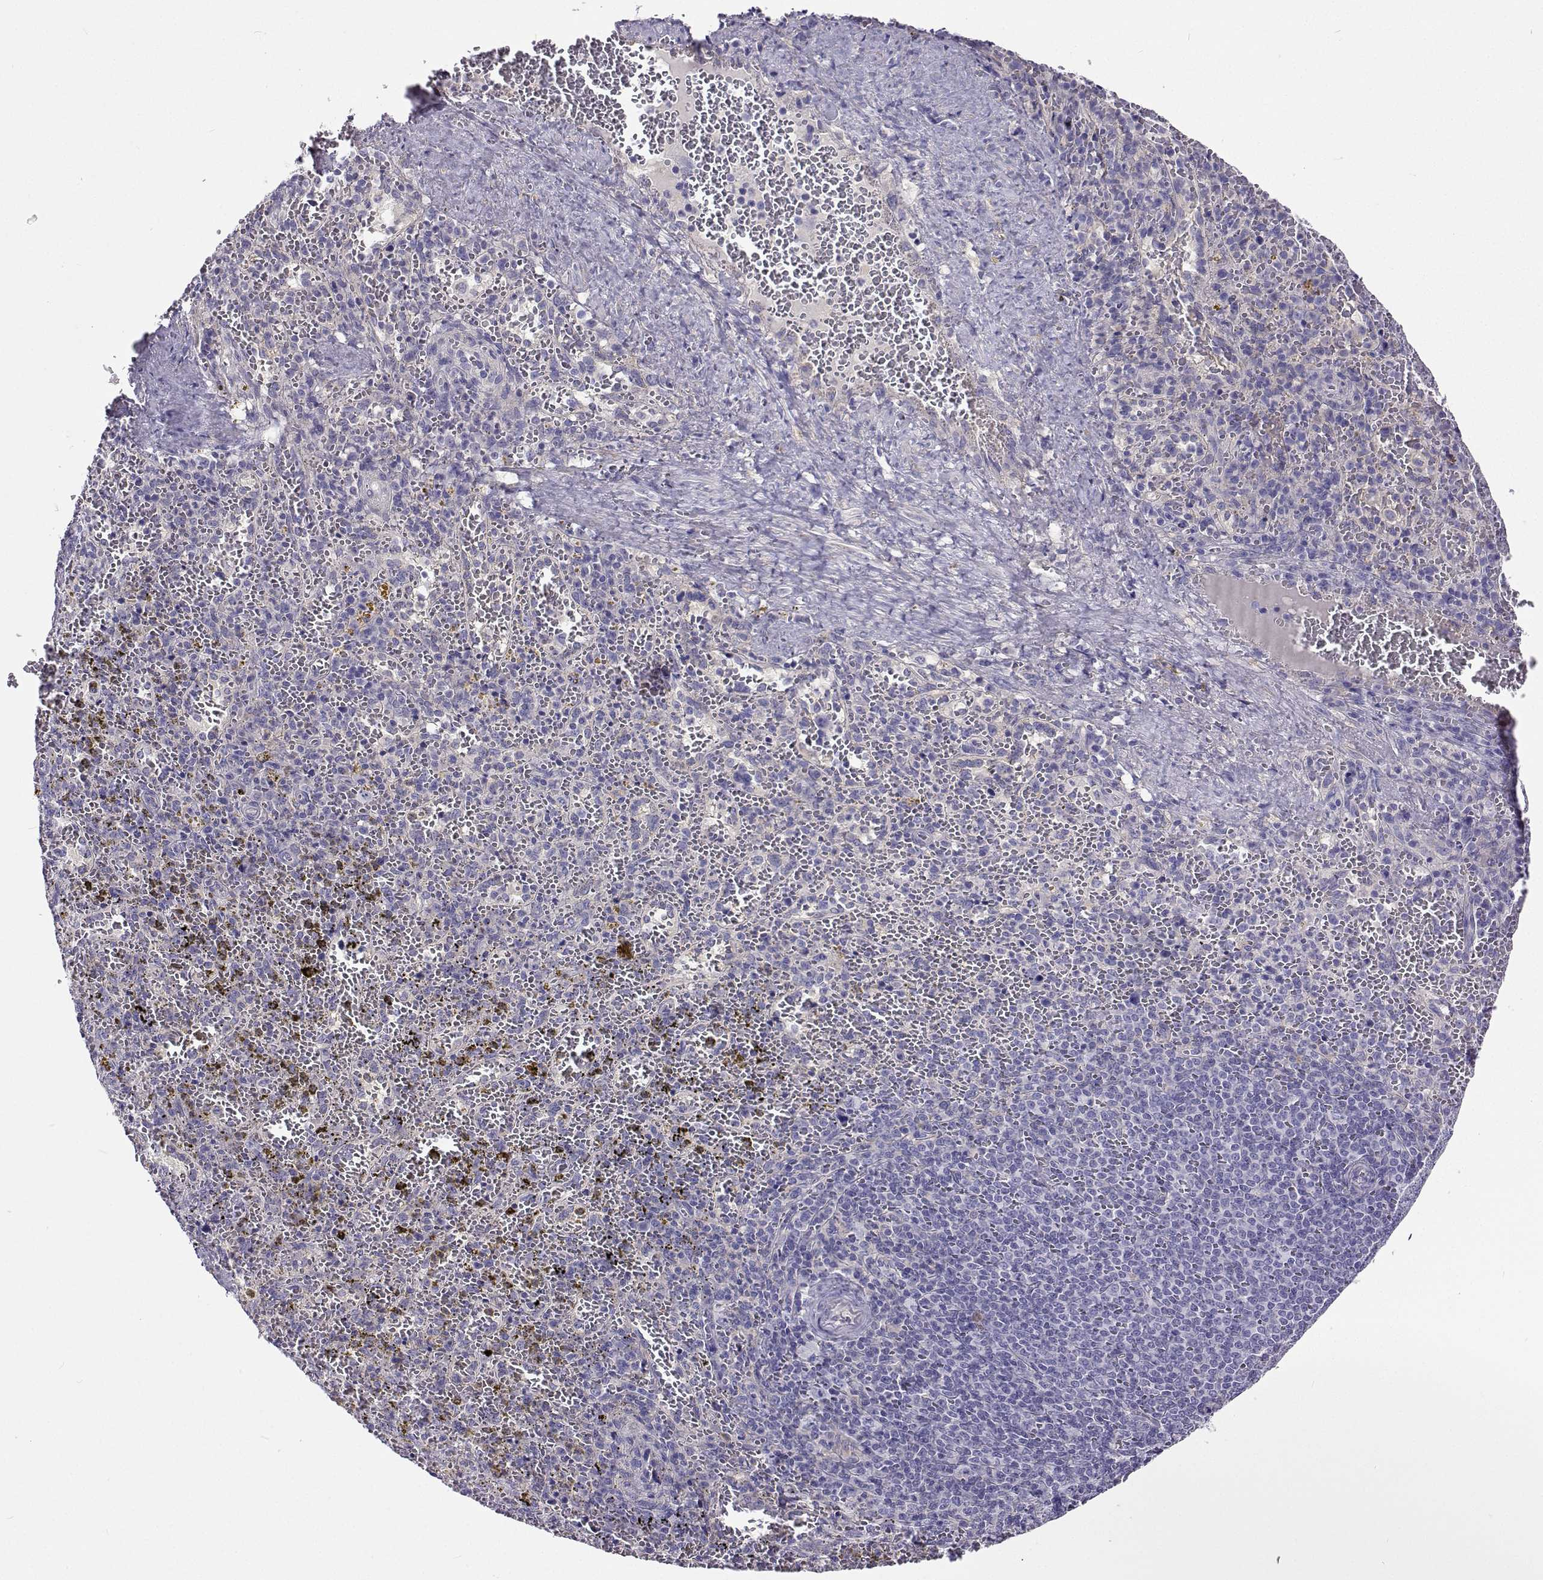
{"staining": {"intensity": "negative", "quantity": "none", "location": "none"}, "tissue": "spleen", "cell_type": "Cells in red pulp", "image_type": "normal", "snomed": [{"axis": "morphology", "description": "Normal tissue, NOS"}, {"axis": "topography", "description": "Spleen"}], "caption": "This micrograph is of benign spleen stained with immunohistochemistry (IHC) to label a protein in brown with the nuclei are counter-stained blue. There is no staining in cells in red pulp.", "gene": "LHFPL7", "patient": {"sex": "female", "age": 50}}